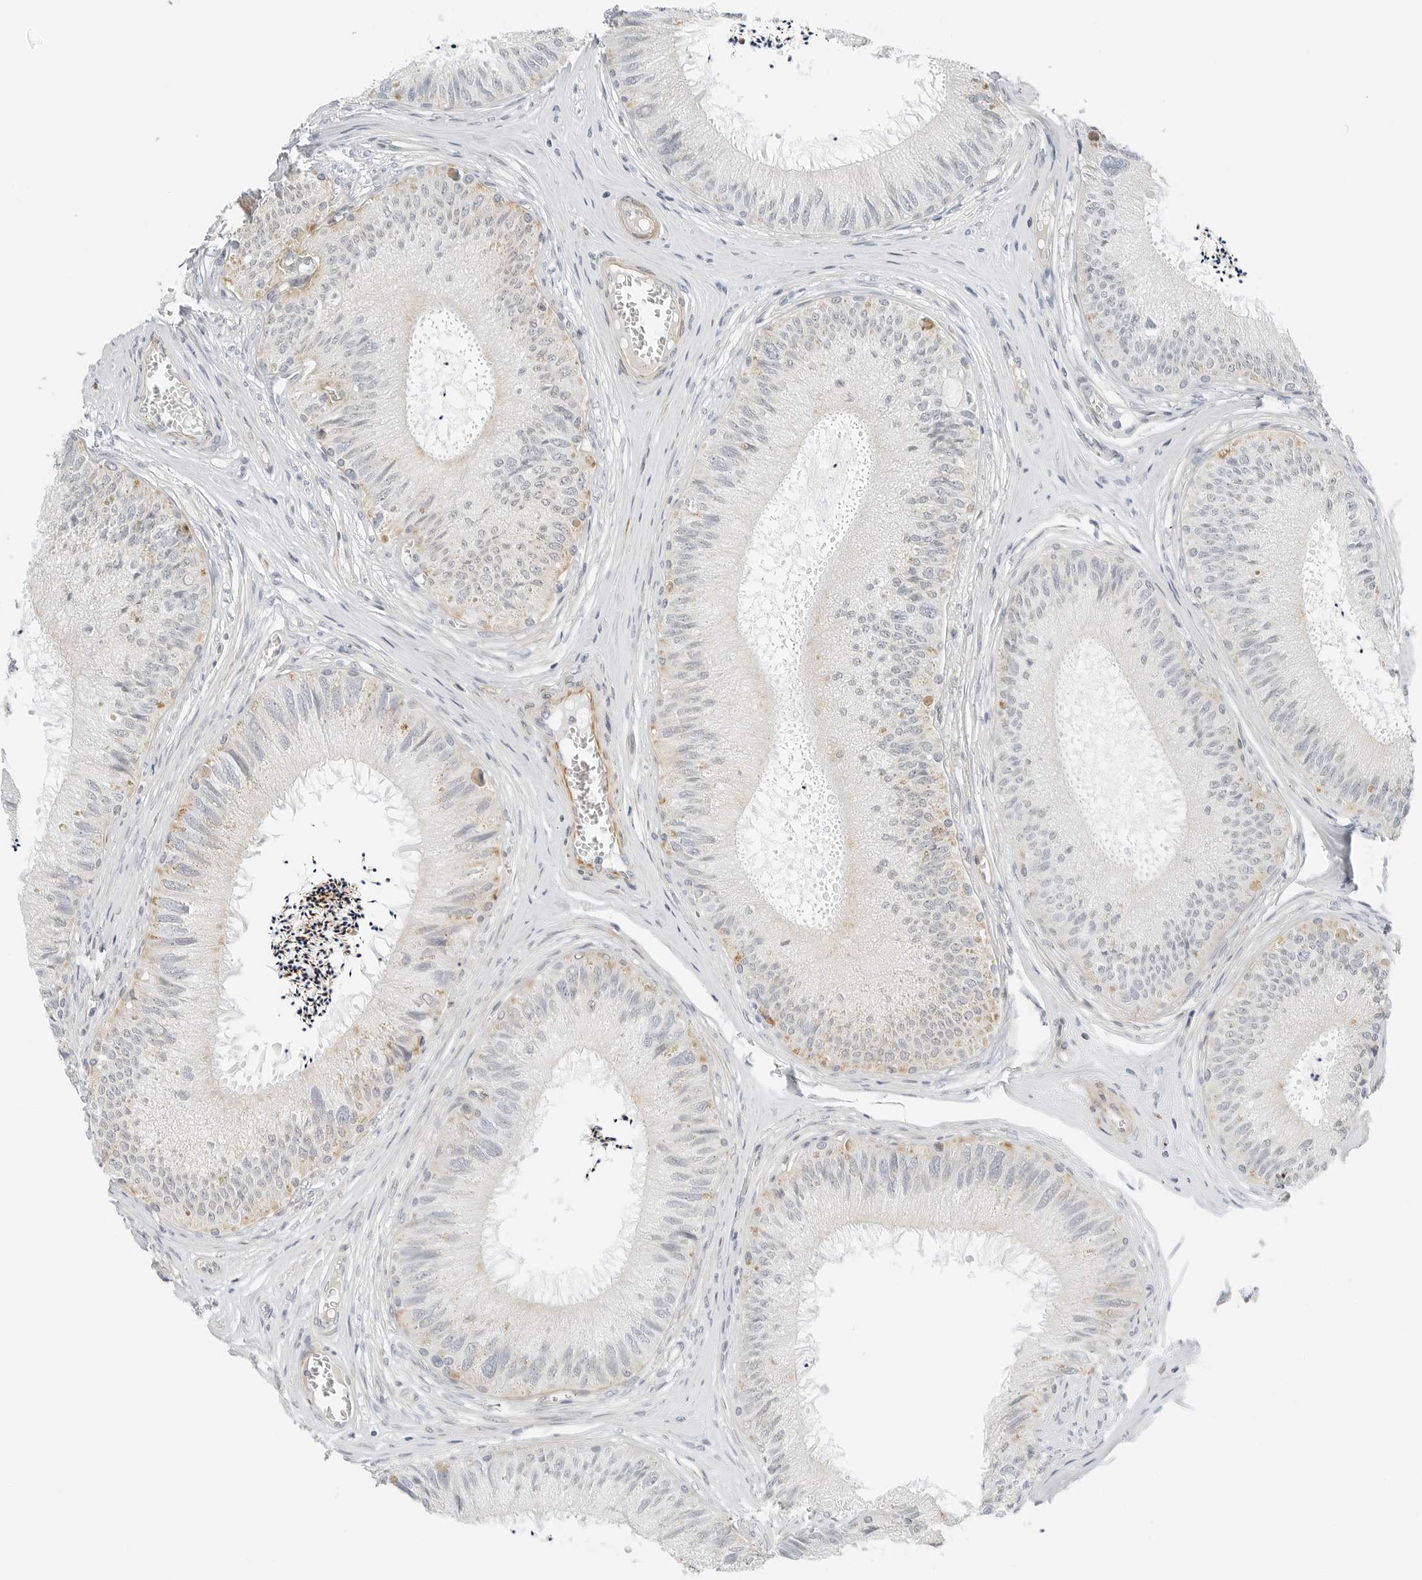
{"staining": {"intensity": "moderate", "quantity": "<25%", "location": "cytoplasmic/membranous"}, "tissue": "epididymis", "cell_type": "Glandular cells", "image_type": "normal", "snomed": [{"axis": "morphology", "description": "Normal tissue, NOS"}, {"axis": "topography", "description": "Epididymis"}], "caption": "Human epididymis stained with a brown dye shows moderate cytoplasmic/membranous positive positivity in about <25% of glandular cells.", "gene": "IQCC", "patient": {"sex": "male", "age": 79}}